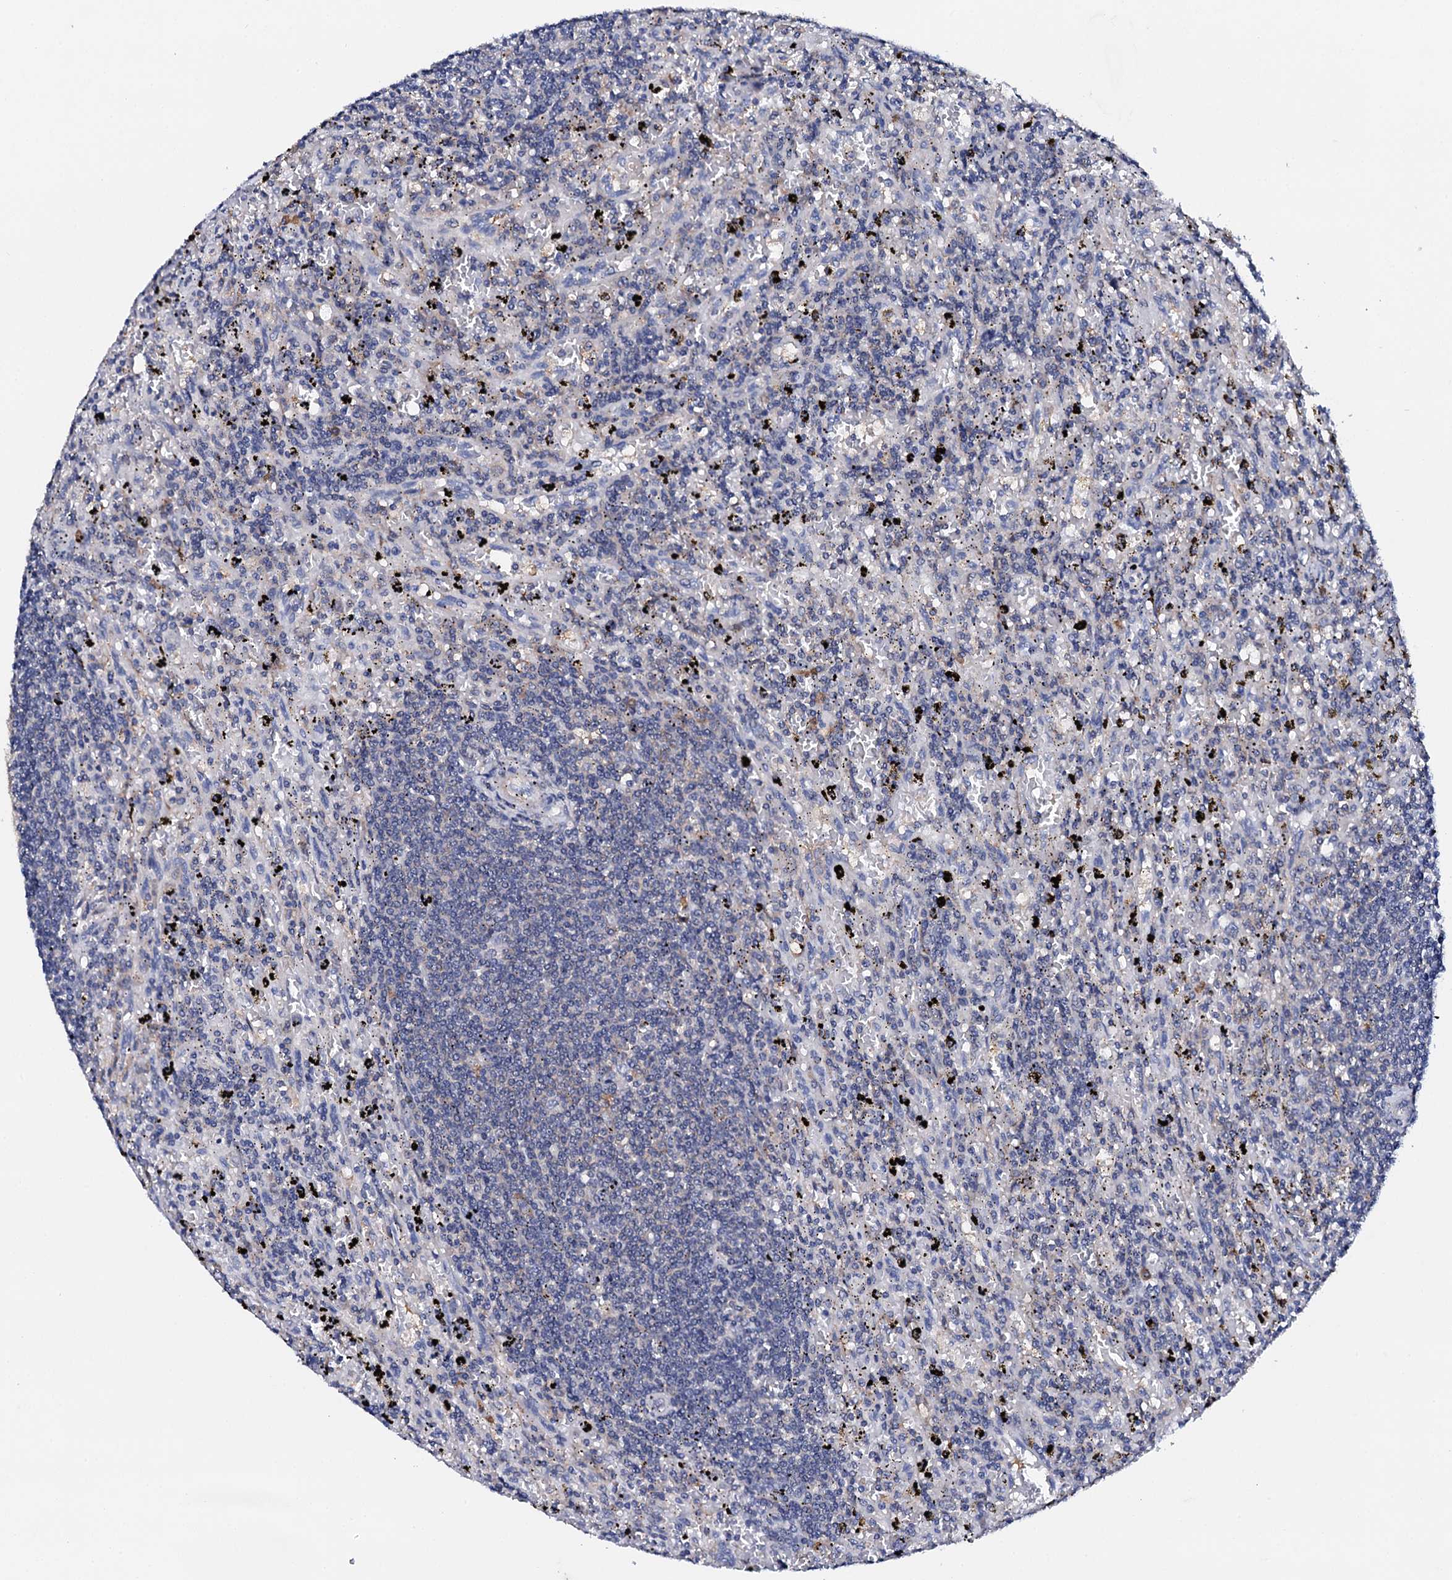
{"staining": {"intensity": "negative", "quantity": "none", "location": "none"}, "tissue": "lymphoma", "cell_type": "Tumor cells", "image_type": "cancer", "snomed": [{"axis": "morphology", "description": "Malignant lymphoma, non-Hodgkin's type, Low grade"}, {"axis": "topography", "description": "Spleen"}], "caption": "Protein analysis of lymphoma shows no significant expression in tumor cells.", "gene": "NUP58", "patient": {"sex": "male", "age": 76}}